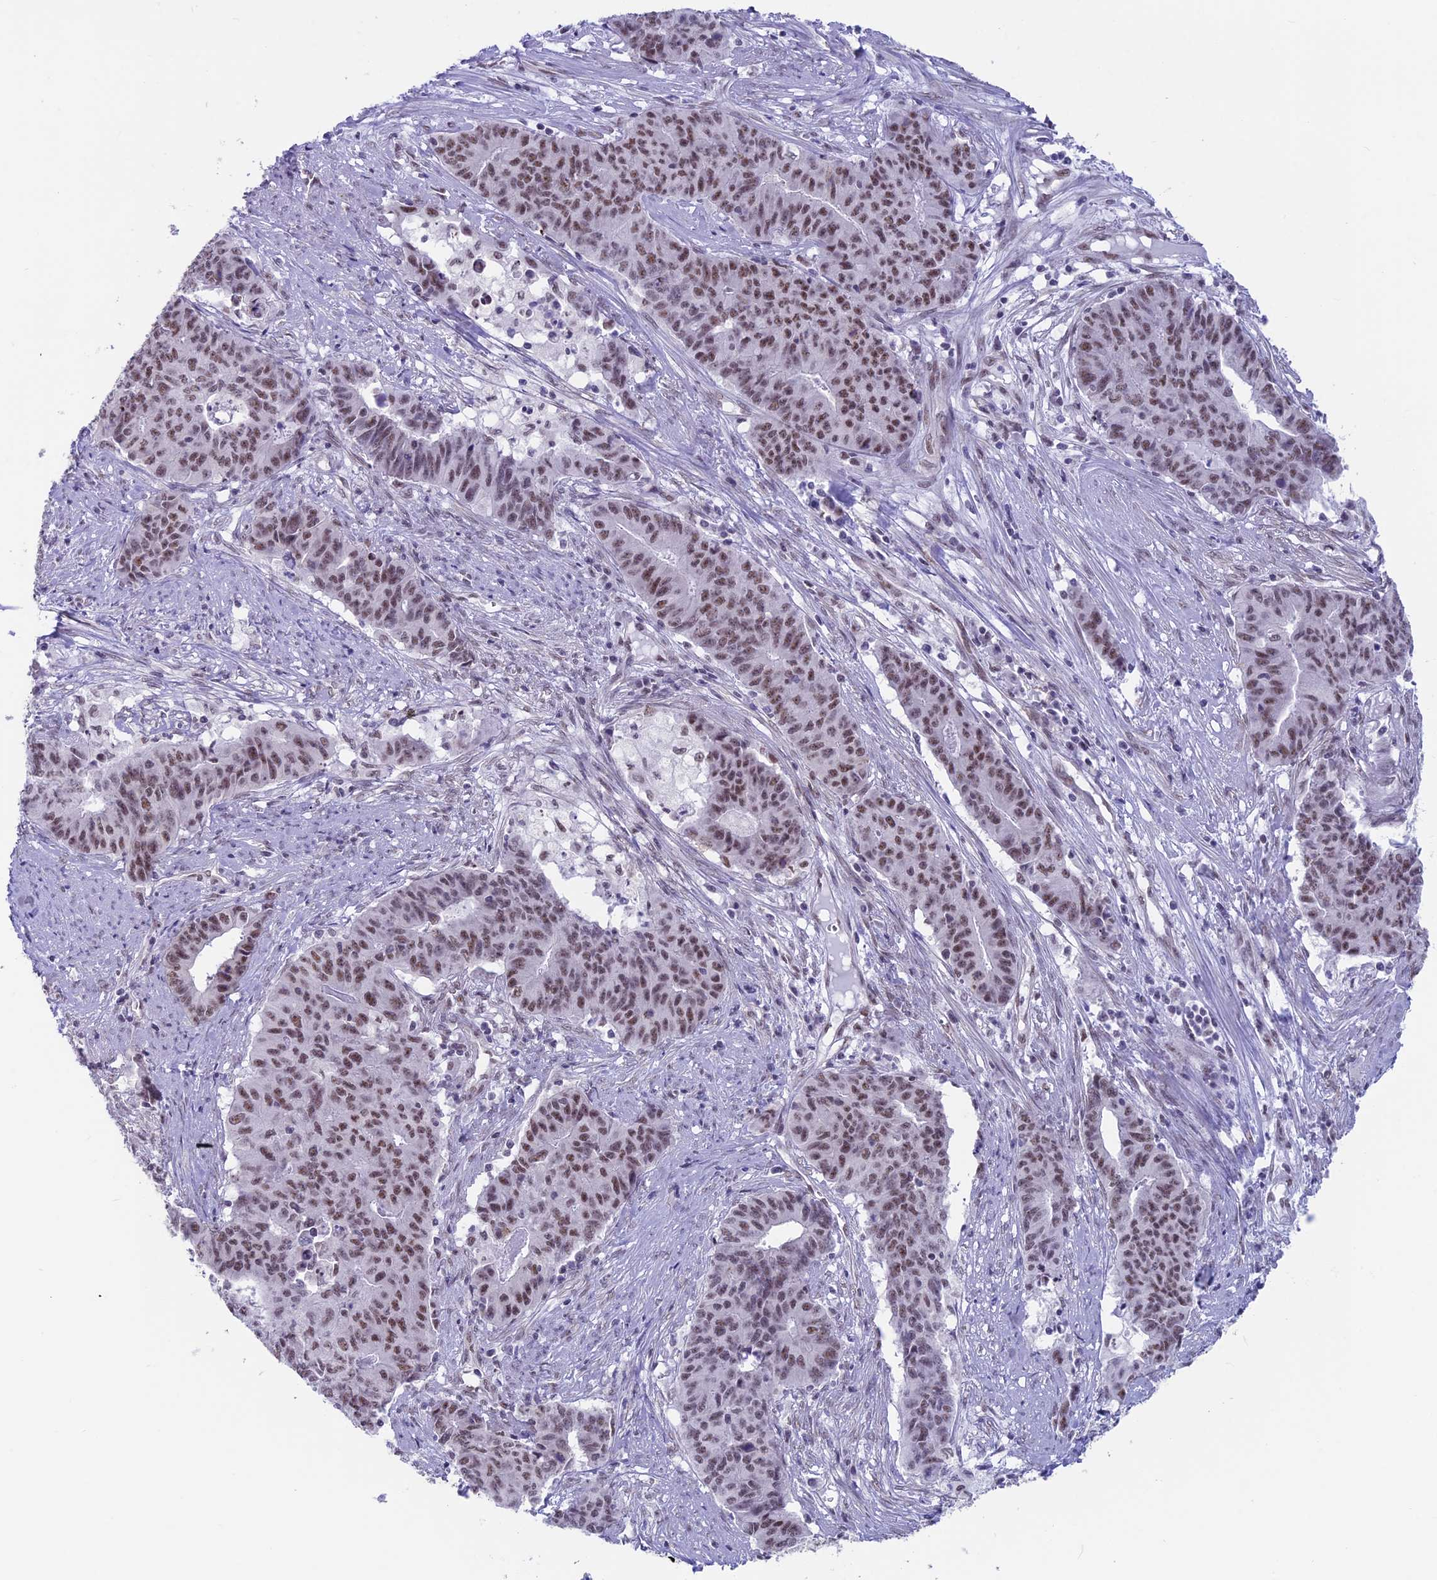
{"staining": {"intensity": "moderate", "quantity": ">75%", "location": "nuclear"}, "tissue": "endometrial cancer", "cell_type": "Tumor cells", "image_type": "cancer", "snomed": [{"axis": "morphology", "description": "Adenocarcinoma, NOS"}, {"axis": "topography", "description": "Endometrium"}], "caption": "Endometrial cancer stained with immunohistochemistry exhibits moderate nuclear expression in approximately >75% of tumor cells.", "gene": "SRSF5", "patient": {"sex": "female", "age": 59}}